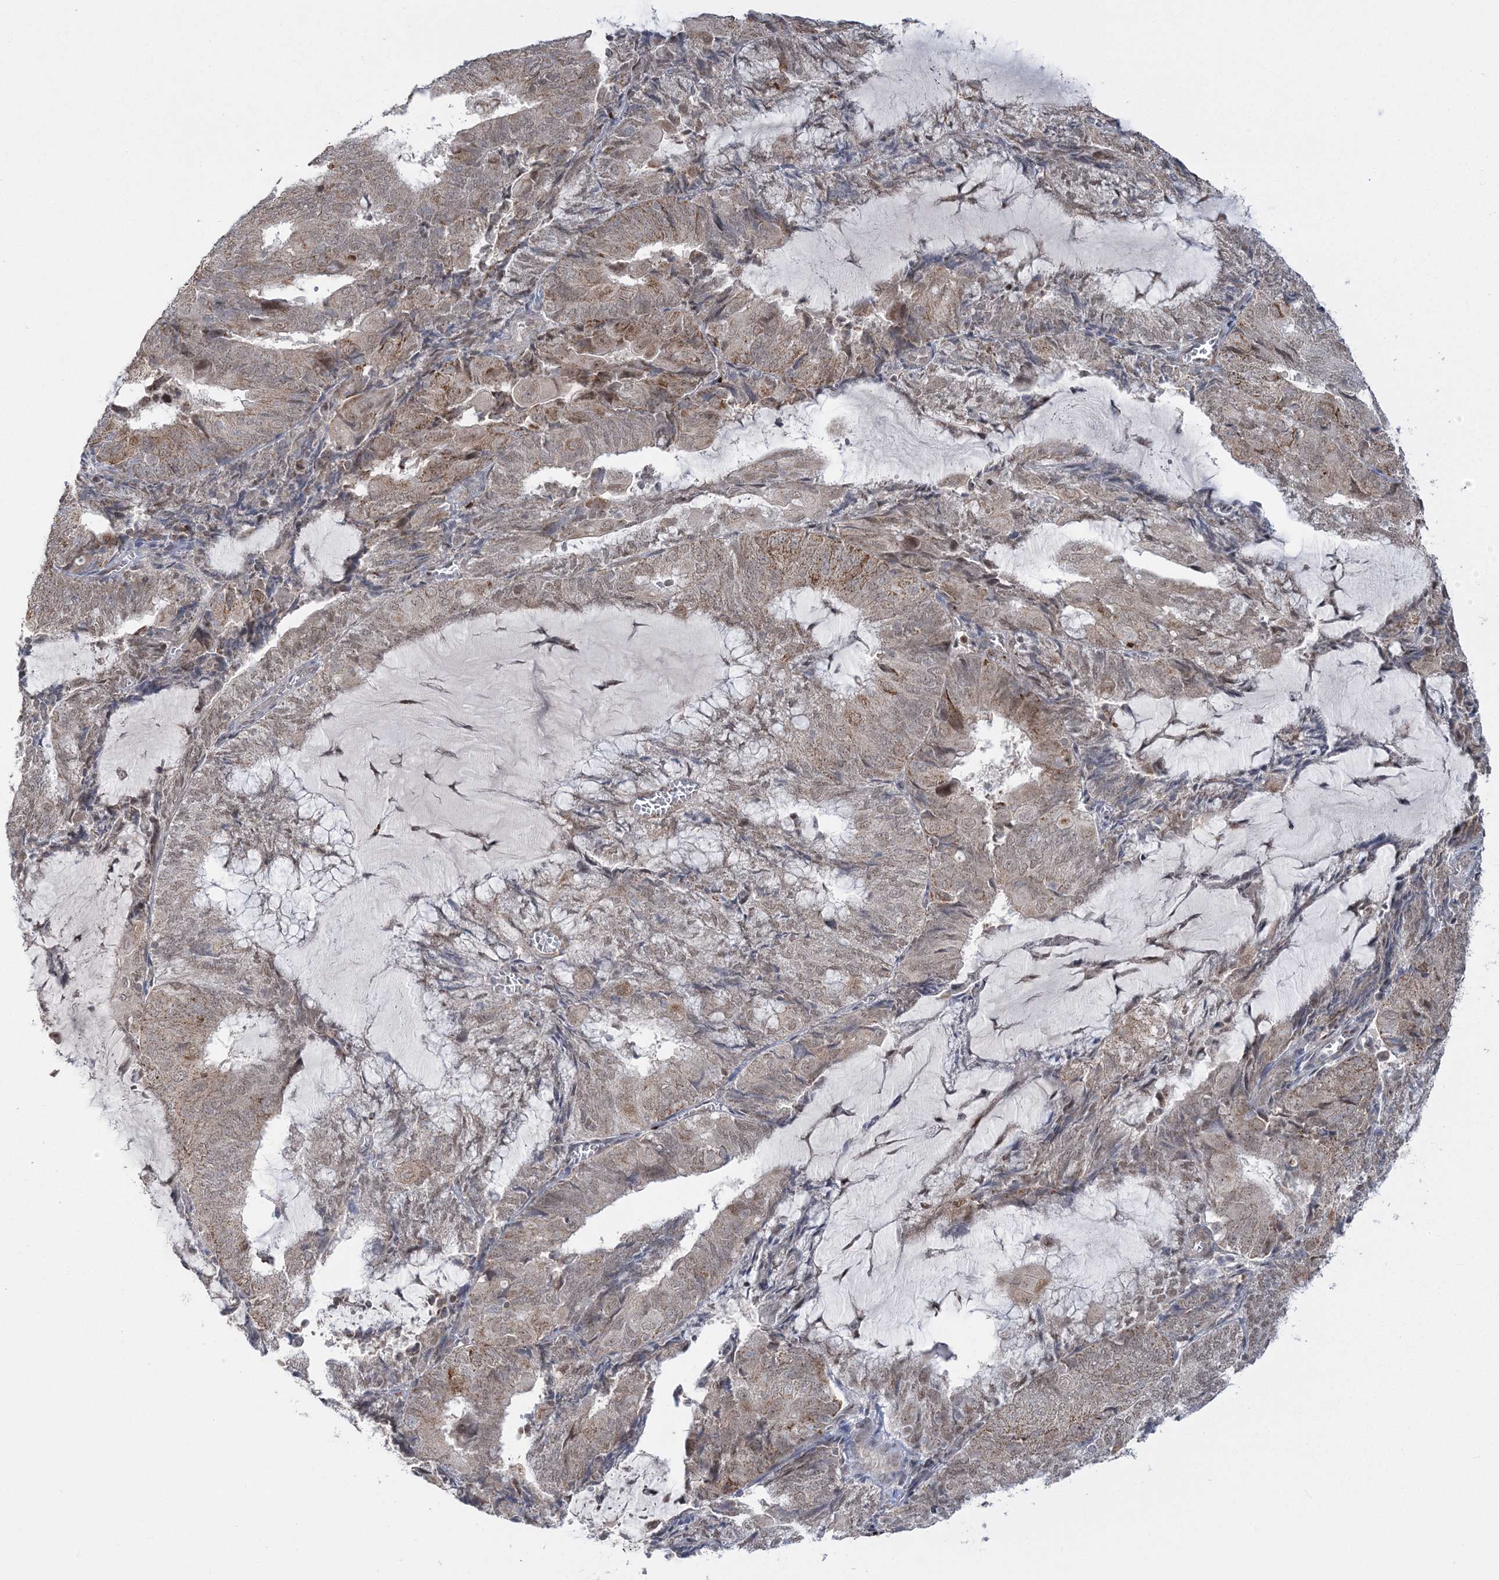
{"staining": {"intensity": "moderate", "quantity": ">75%", "location": "cytoplasmic/membranous"}, "tissue": "endometrial cancer", "cell_type": "Tumor cells", "image_type": "cancer", "snomed": [{"axis": "morphology", "description": "Adenocarcinoma, NOS"}, {"axis": "topography", "description": "Endometrium"}], "caption": "Immunohistochemistry (DAB (3,3'-diaminobenzidine)) staining of adenocarcinoma (endometrial) demonstrates moderate cytoplasmic/membranous protein positivity in approximately >75% of tumor cells.", "gene": "GRSF1", "patient": {"sex": "female", "age": 81}}